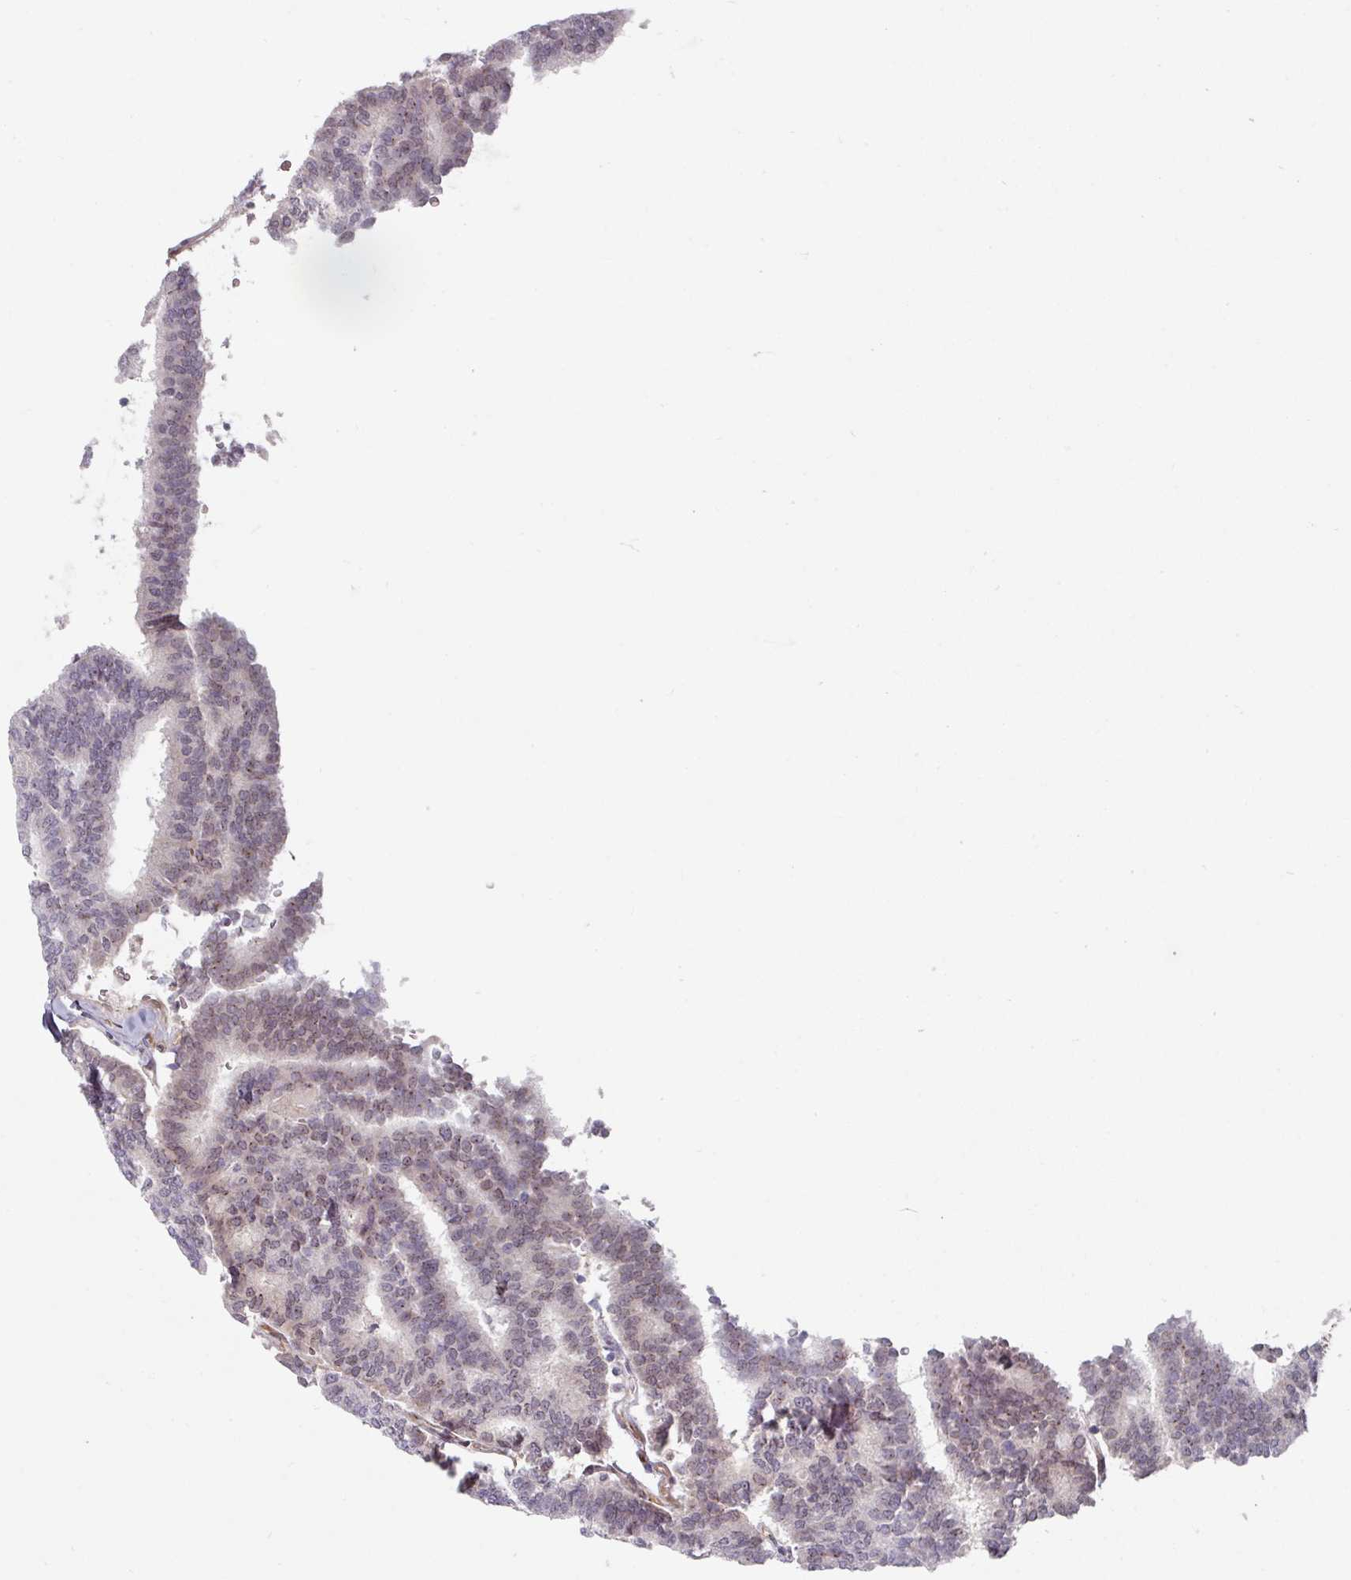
{"staining": {"intensity": "negative", "quantity": "none", "location": "none"}, "tissue": "thyroid cancer", "cell_type": "Tumor cells", "image_type": "cancer", "snomed": [{"axis": "morphology", "description": "Papillary adenocarcinoma, NOS"}, {"axis": "topography", "description": "Thyroid gland"}], "caption": "High magnification brightfield microscopy of thyroid cancer stained with DAB (brown) and counterstained with hematoxylin (blue): tumor cells show no significant expression.", "gene": "CEP78", "patient": {"sex": "female", "age": 35}}